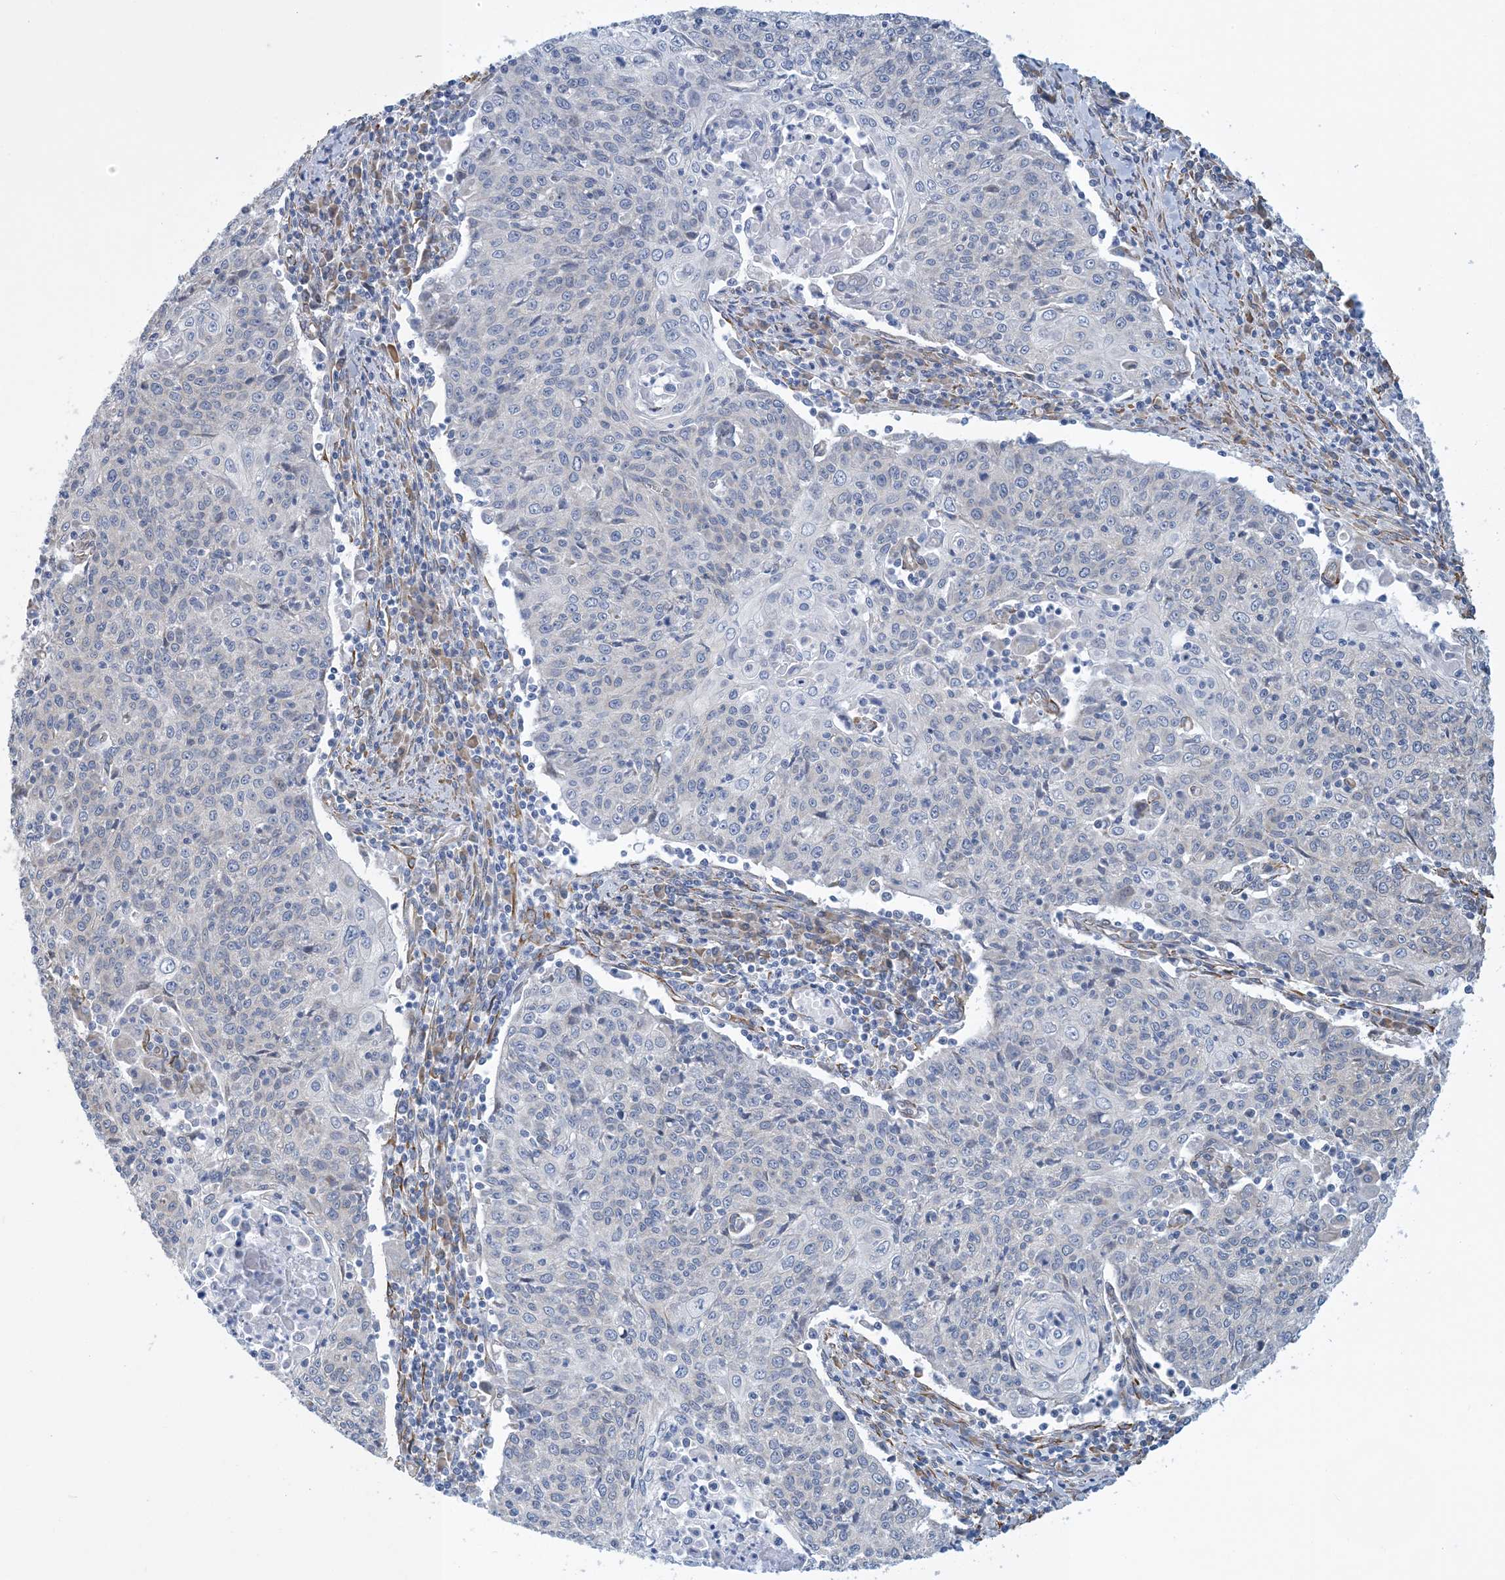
{"staining": {"intensity": "negative", "quantity": "none", "location": "none"}, "tissue": "cervical cancer", "cell_type": "Tumor cells", "image_type": "cancer", "snomed": [{"axis": "morphology", "description": "Squamous cell carcinoma, NOS"}, {"axis": "topography", "description": "Cervix"}], "caption": "Tumor cells are negative for protein expression in human cervical squamous cell carcinoma. (DAB immunohistochemistry visualized using brightfield microscopy, high magnification).", "gene": "CCDC14", "patient": {"sex": "female", "age": 48}}